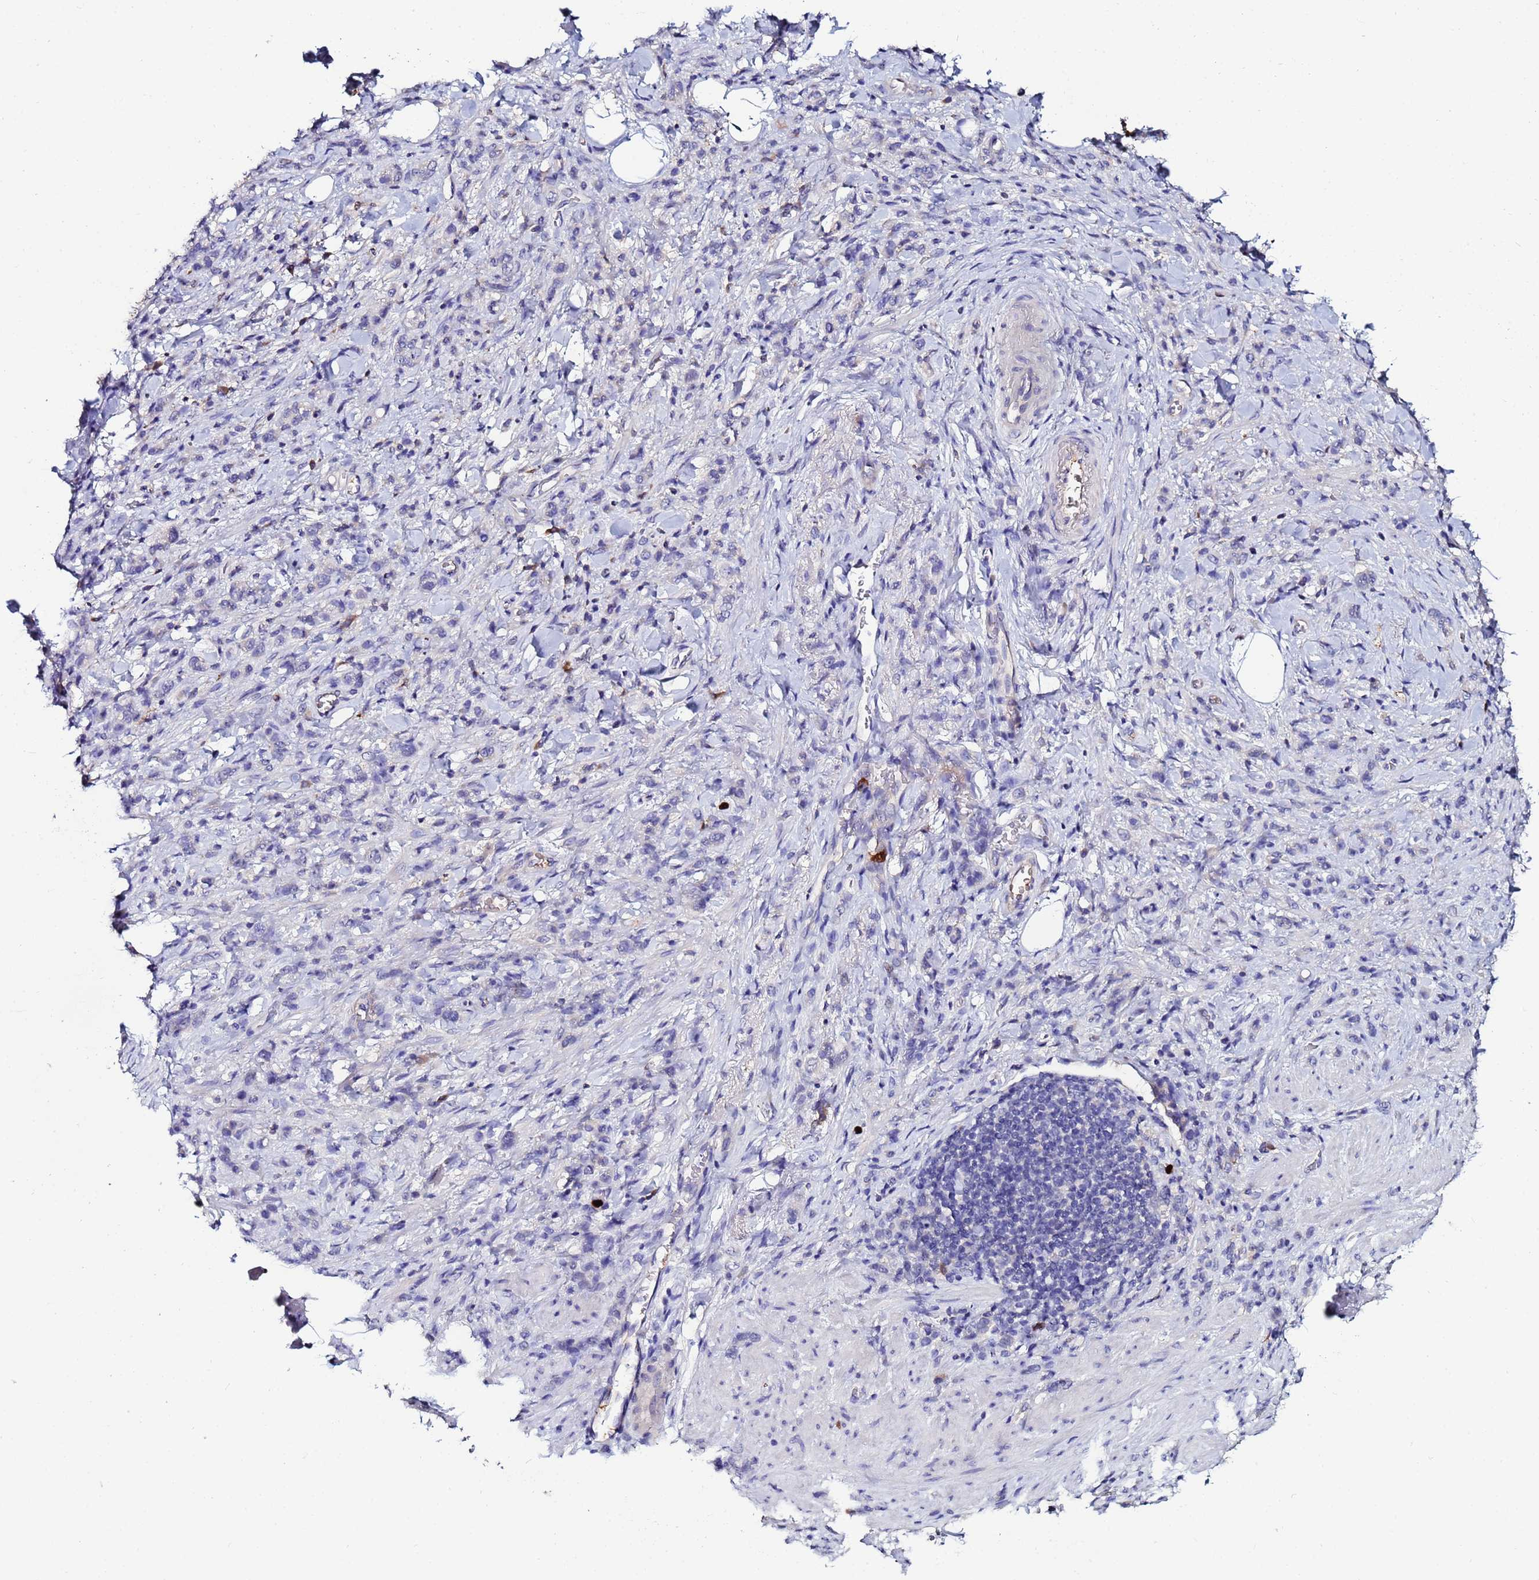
{"staining": {"intensity": "negative", "quantity": "none", "location": "none"}, "tissue": "stomach cancer", "cell_type": "Tumor cells", "image_type": "cancer", "snomed": [{"axis": "morphology", "description": "Adenocarcinoma, NOS"}, {"axis": "topography", "description": "Stomach"}], "caption": "An immunohistochemistry (IHC) image of stomach adenocarcinoma is shown. There is no staining in tumor cells of stomach adenocarcinoma. (DAB (3,3'-diaminobenzidine) IHC visualized using brightfield microscopy, high magnification).", "gene": "TUBAL3", "patient": {"sex": "male", "age": 77}}